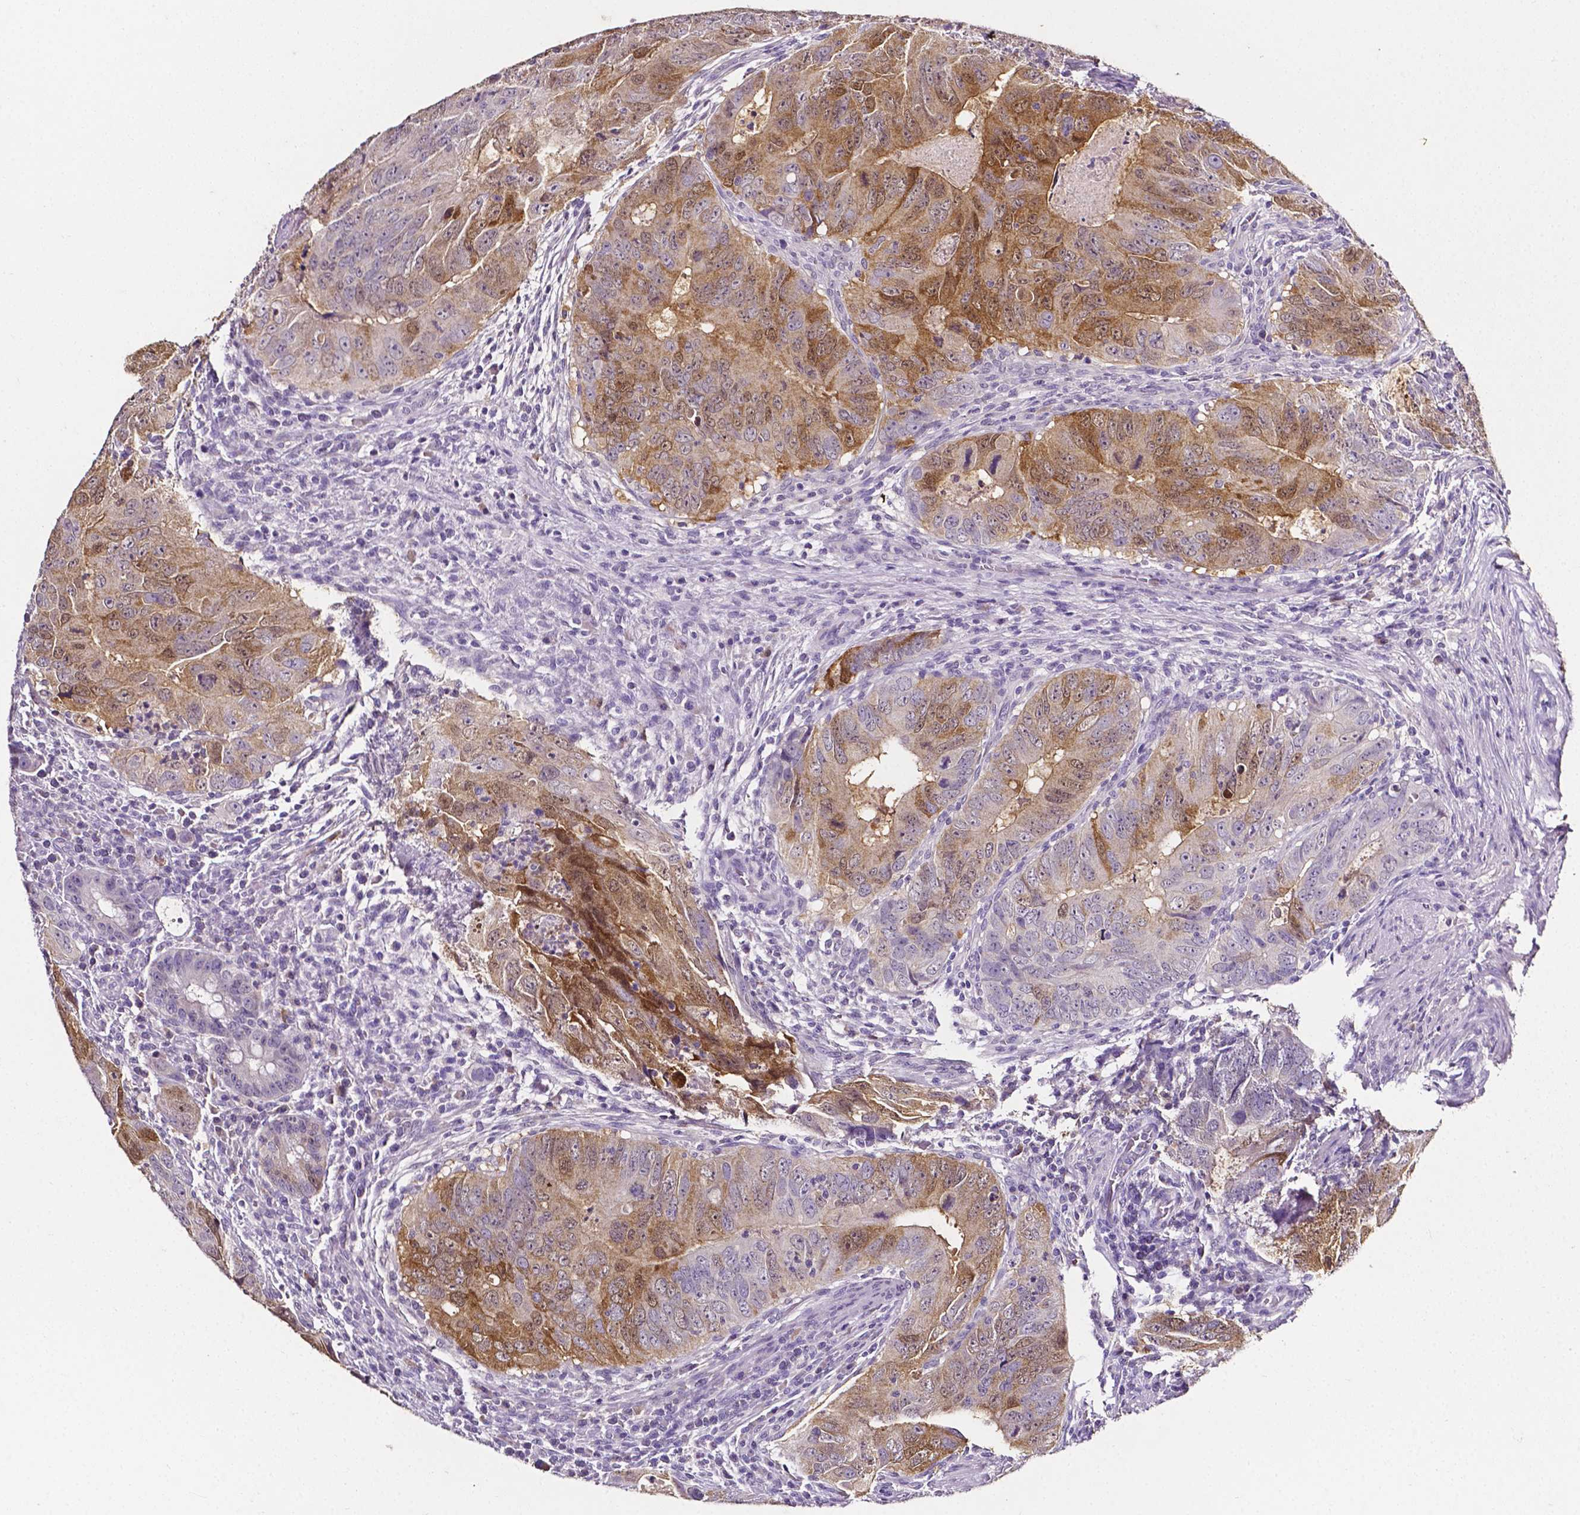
{"staining": {"intensity": "moderate", "quantity": "25%-75%", "location": "cytoplasmic/membranous"}, "tissue": "colorectal cancer", "cell_type": "Tumor cells", "image_type": "cancer", "snomed": [{"axis": "morphology", "description": "Adenocarcinoma, NOS"}, {"axis": "topography", "description": "Colon"}], "caption": "Immunohistochemical staining of colorectal adenocarcinoma exhibits medium levels of moderate cytoplasmic/membranous protein staining in approximately 25%-75% of tumor cells.", "gene": "PSAT1", "patient": {"sex": "male", "age": 79}}